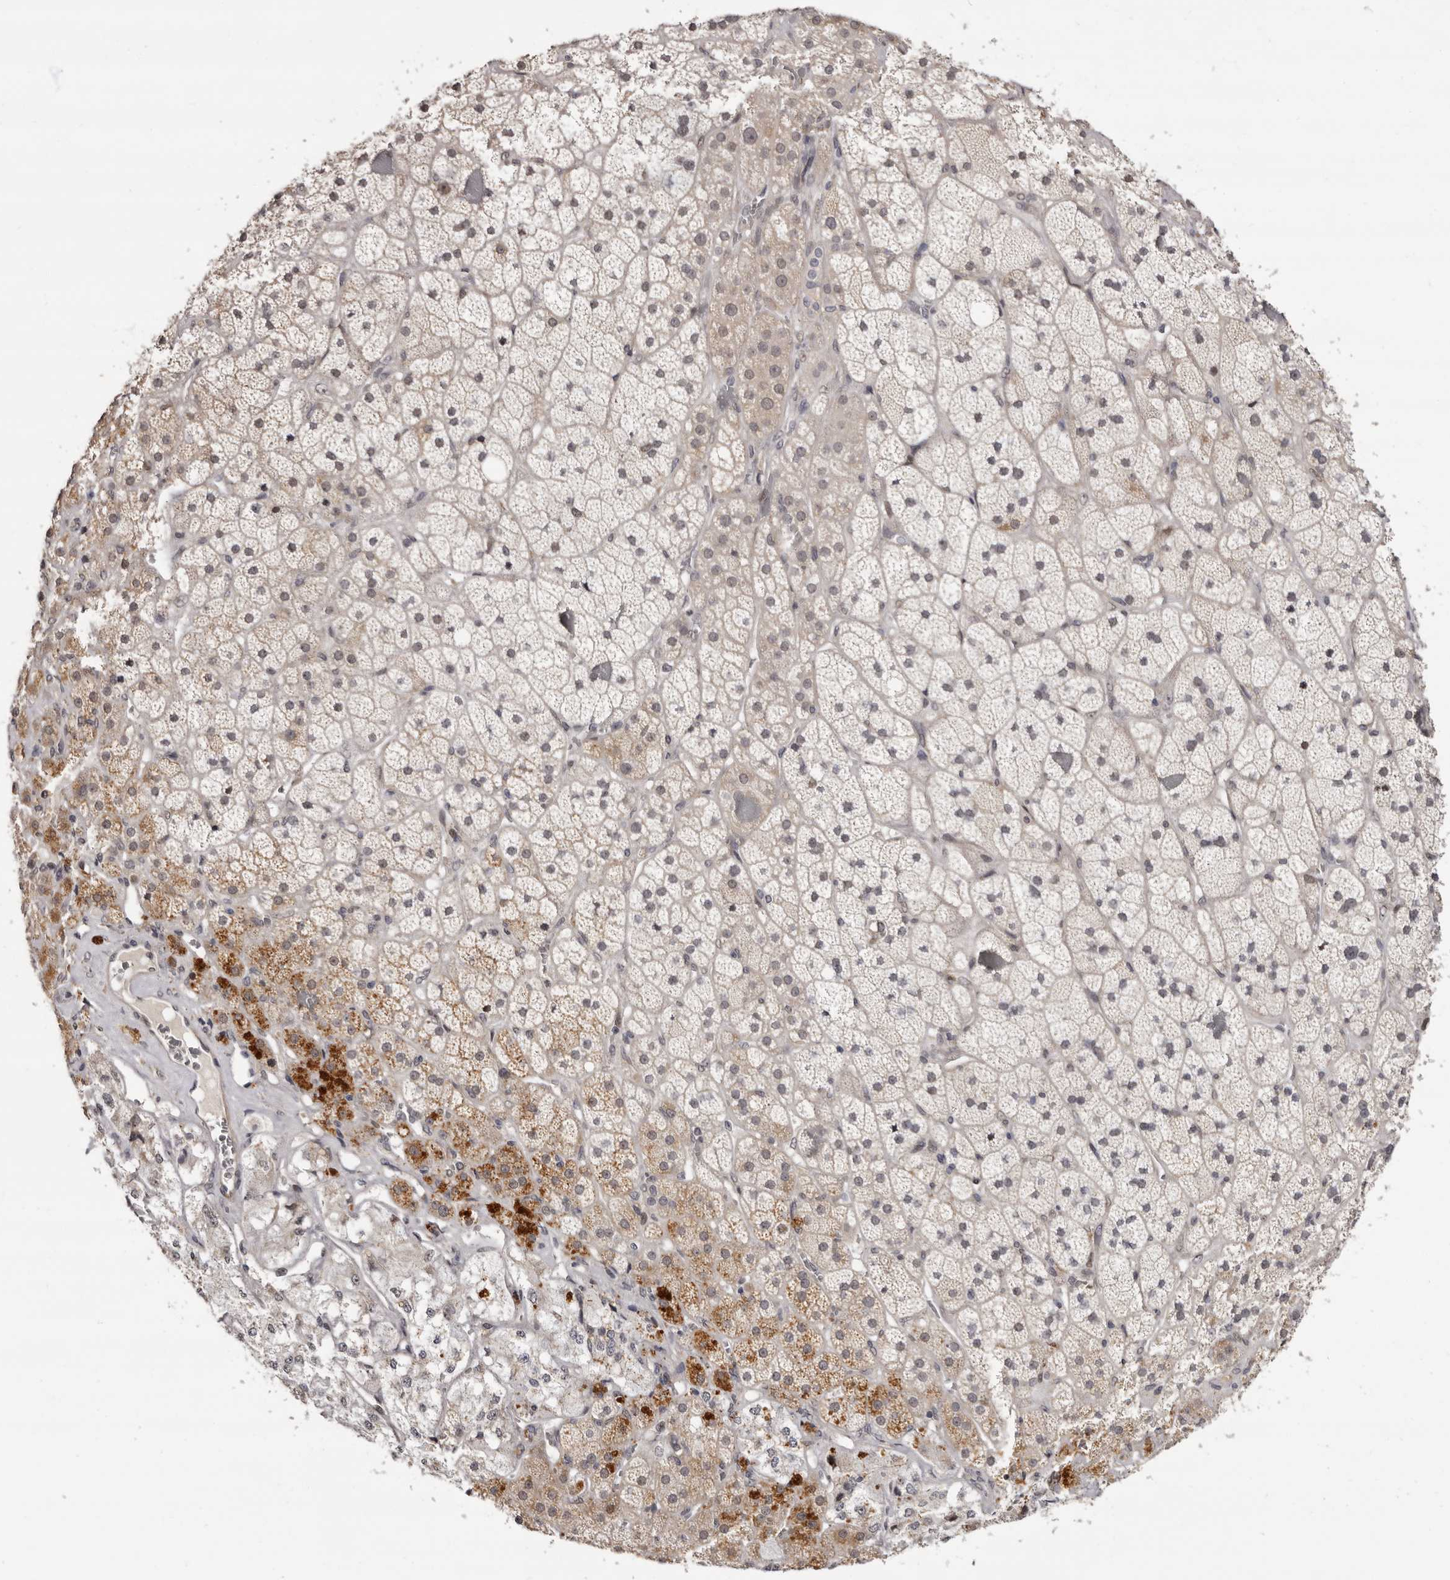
{"staining": {"intensity": "strong", "quantity": "<25%", "location": "cytoplasmic/membranous,nuclear"}, "tissue": "adrenal gland", "cell_type": "Glandular cells", "image_type": "normal", "snomed": [{"axis": "morphology", "description": "Normal tissue, NOS"}, {"axis": "topography", "description": "Adrenal gland"}], "caption": "Immunohistochemistry of benign human adrenal gland demonstrates medium levels of strong cytoplasmic/membranous,nuclear positivity in about <25% of glandular cells.", "gene": "ZNF326", "patient": {"sex": "male", "age": 57}}